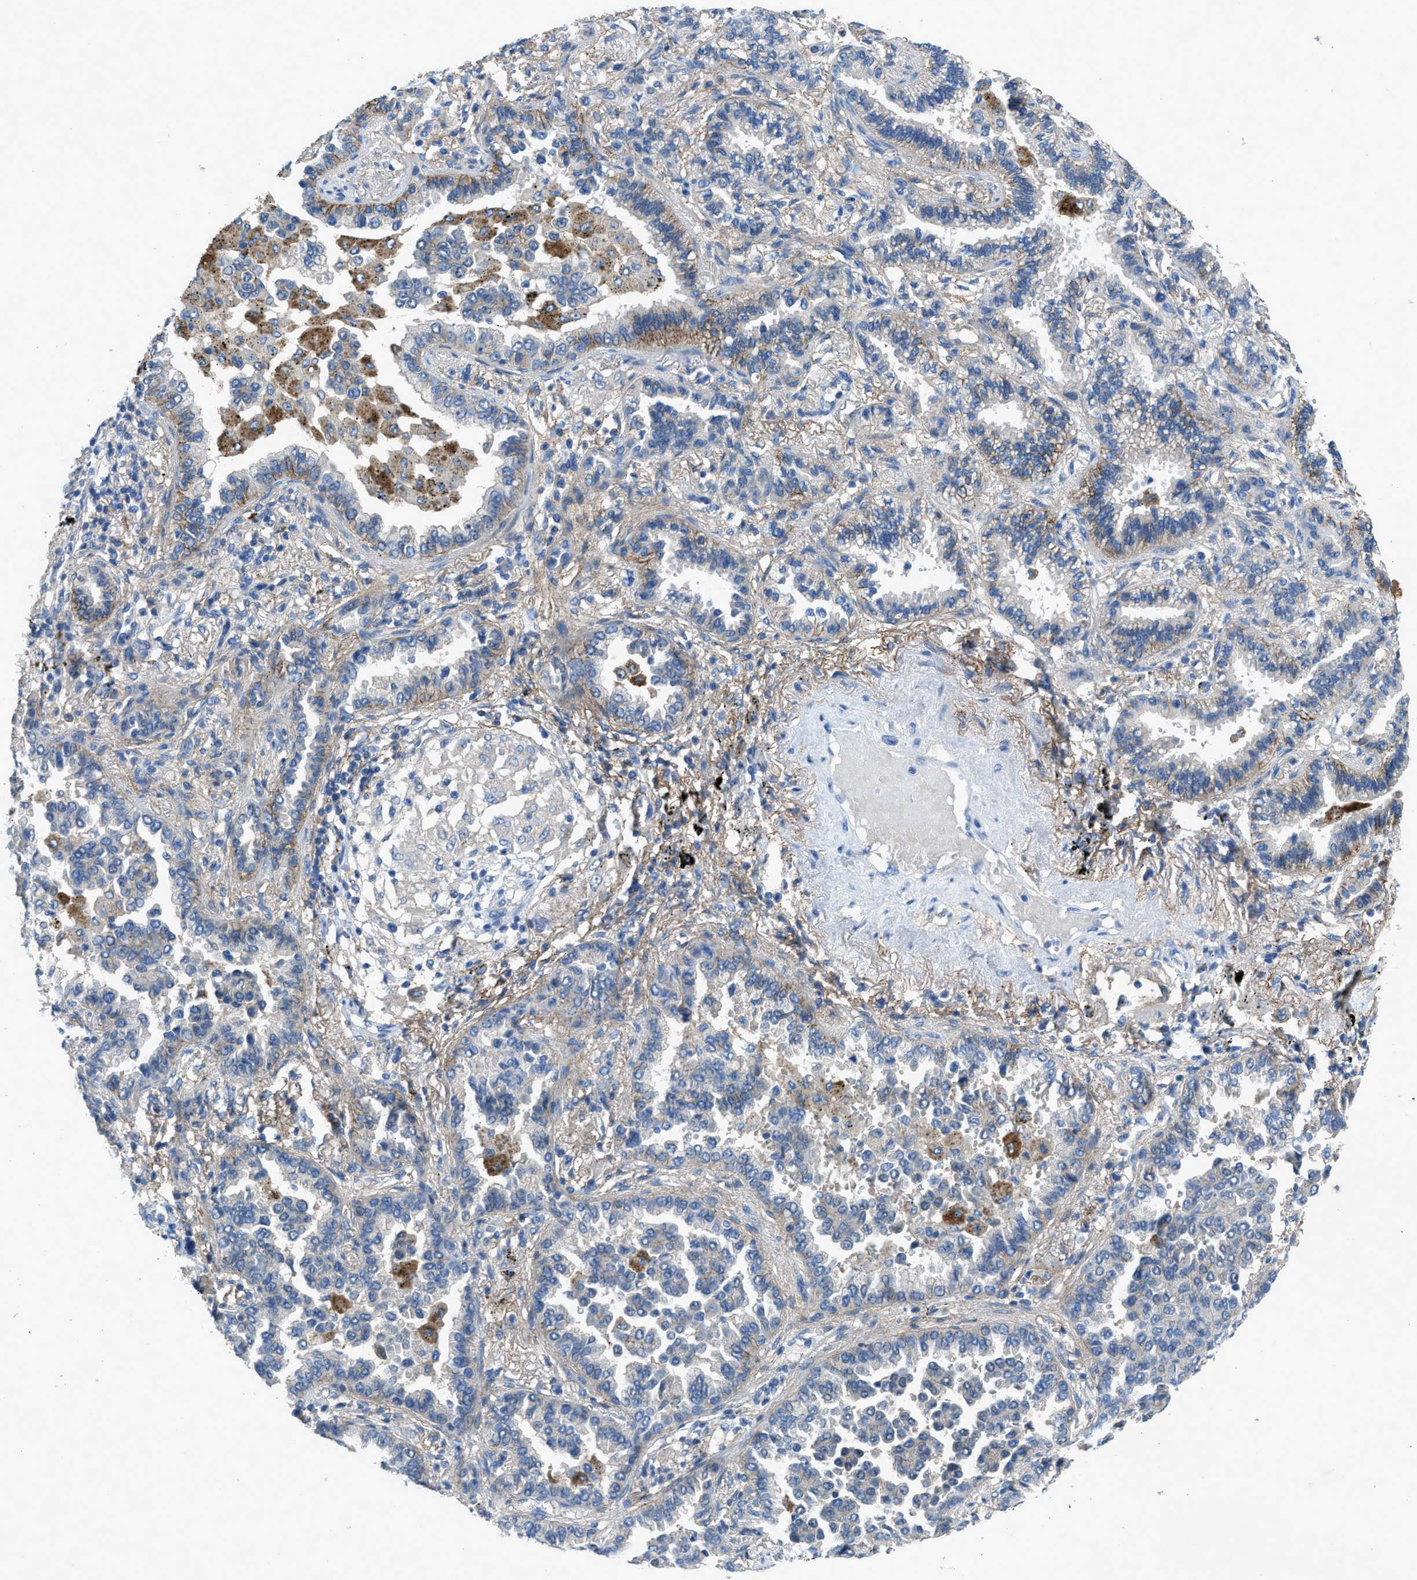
{"staining": {"intensity": "negative", "quantity": "none", "location": "none"}, "tissue": "lung cancer", "cell_type": "Tumor cells", "image_type": "cancer", "snomed": [{"axis": "morphology", "description": "Normal tissue, NOS"}, {"axis": "morphology", "description": "Adenocarcinoma, NOS"}, {"axis": "topography", "description": "Lung"}], "caption": "The micrograph demonstrates no significant staining in tumor cells of lung cancer. (Immunohistochemistry, brightfield microscopy, high magnification).", "gene": "PTGFRN", "patient": {"sex": "male", "age": 59}}